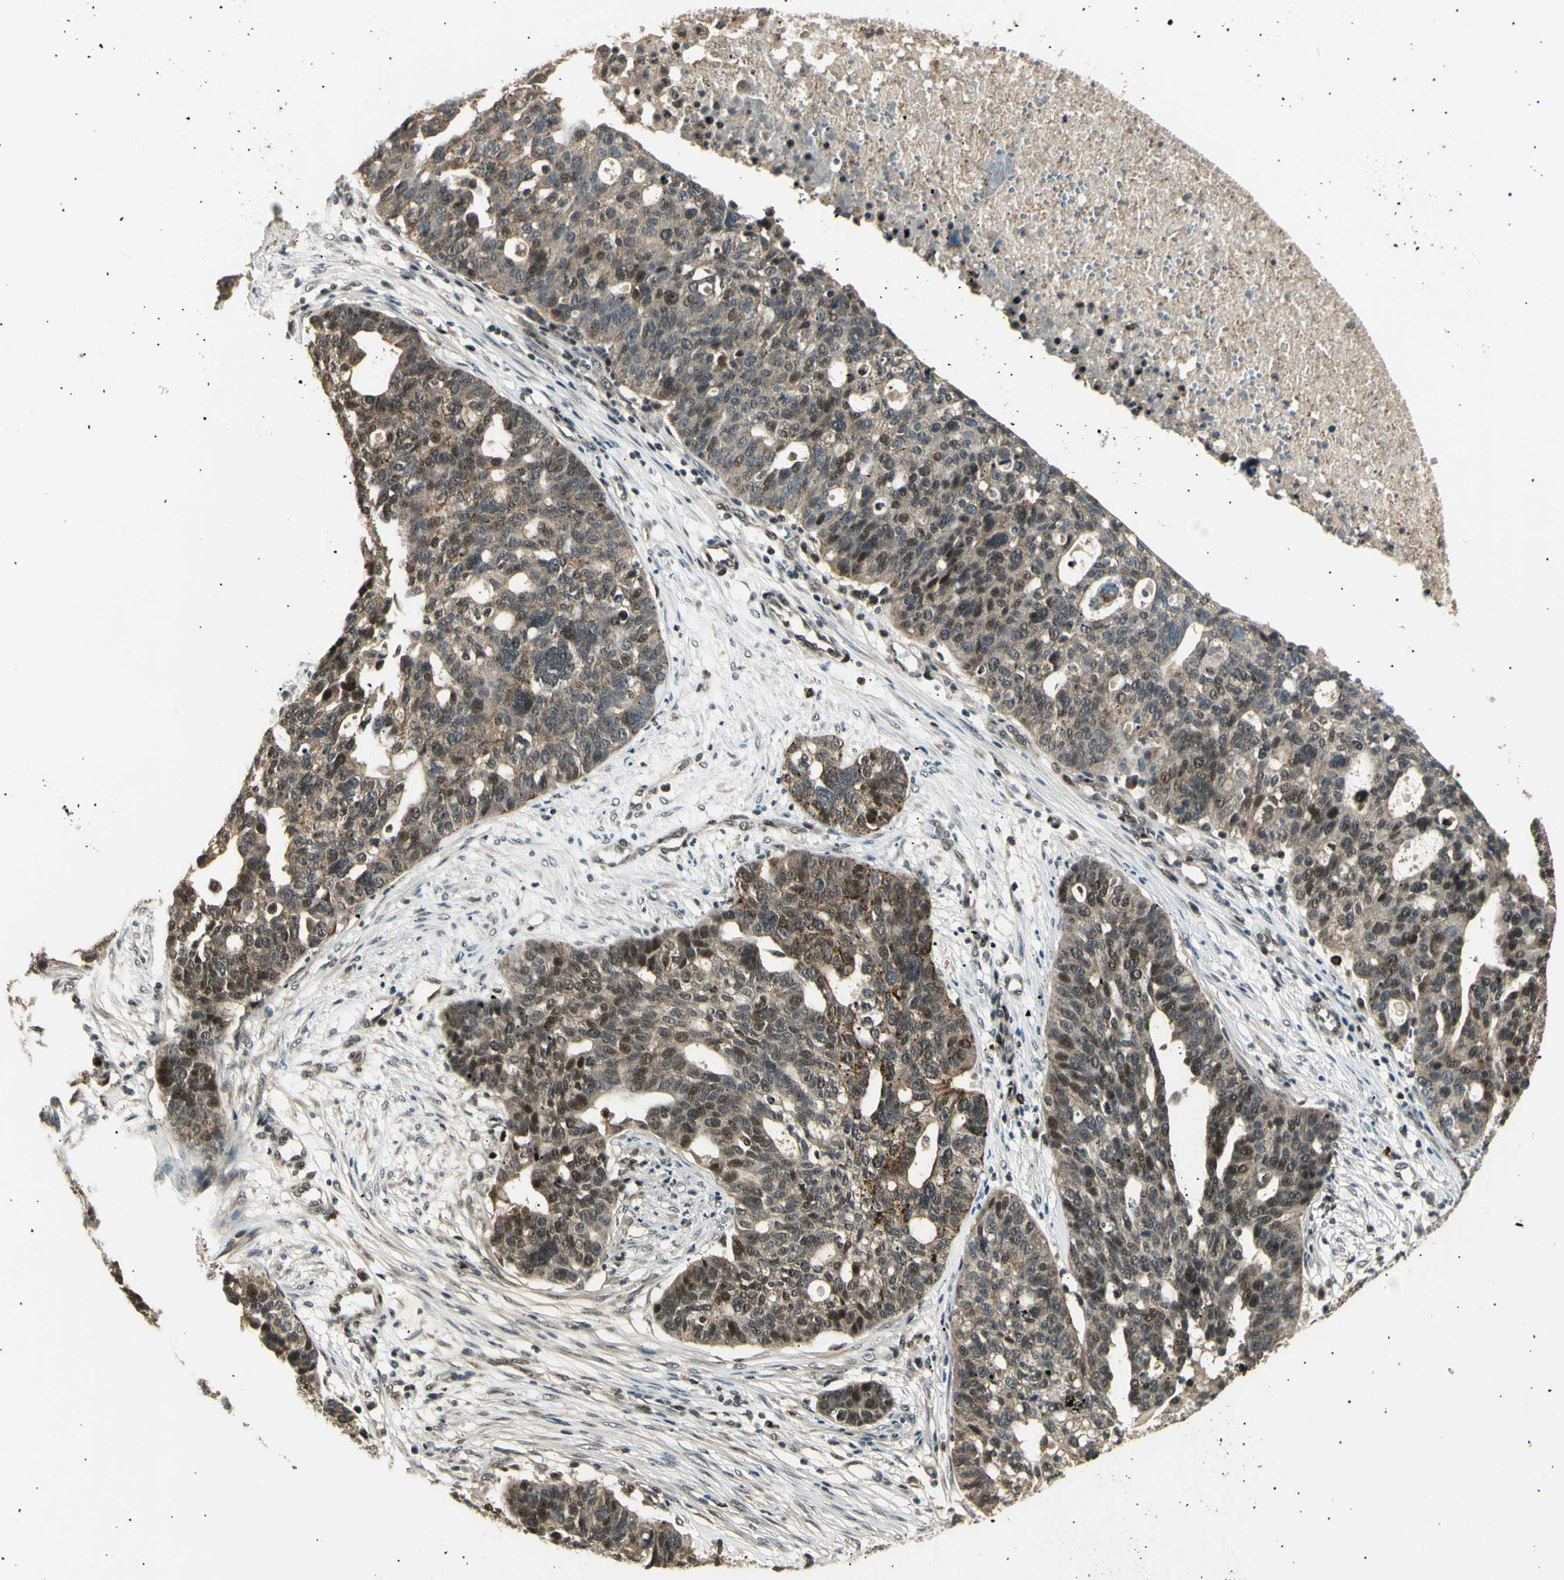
{"staining": {"intensity": "moderate", "quantity": "25%-75%", "location": "cytoplasmic/membranous,nuclear"}, "tissue": "ovarian cancer", "cell_type": "Tumor cells", "image_type": "cancer", "snomed": [{"axis": "morphology", "description": "Cystadenocarcinoma, serous, NOS"}, {"axis": "topography", "description": "Ovary"}], "caption": "Brown immunohistochemical staining in human serous cystadenocarcinoma (ovarian) demonstrates moderate cytoplasmic/membranous and nuclear staining in approximately 25%-75% of tumor cells.", "gene": "NUAK2", "patient": {"sex": "female", "age": 59}}